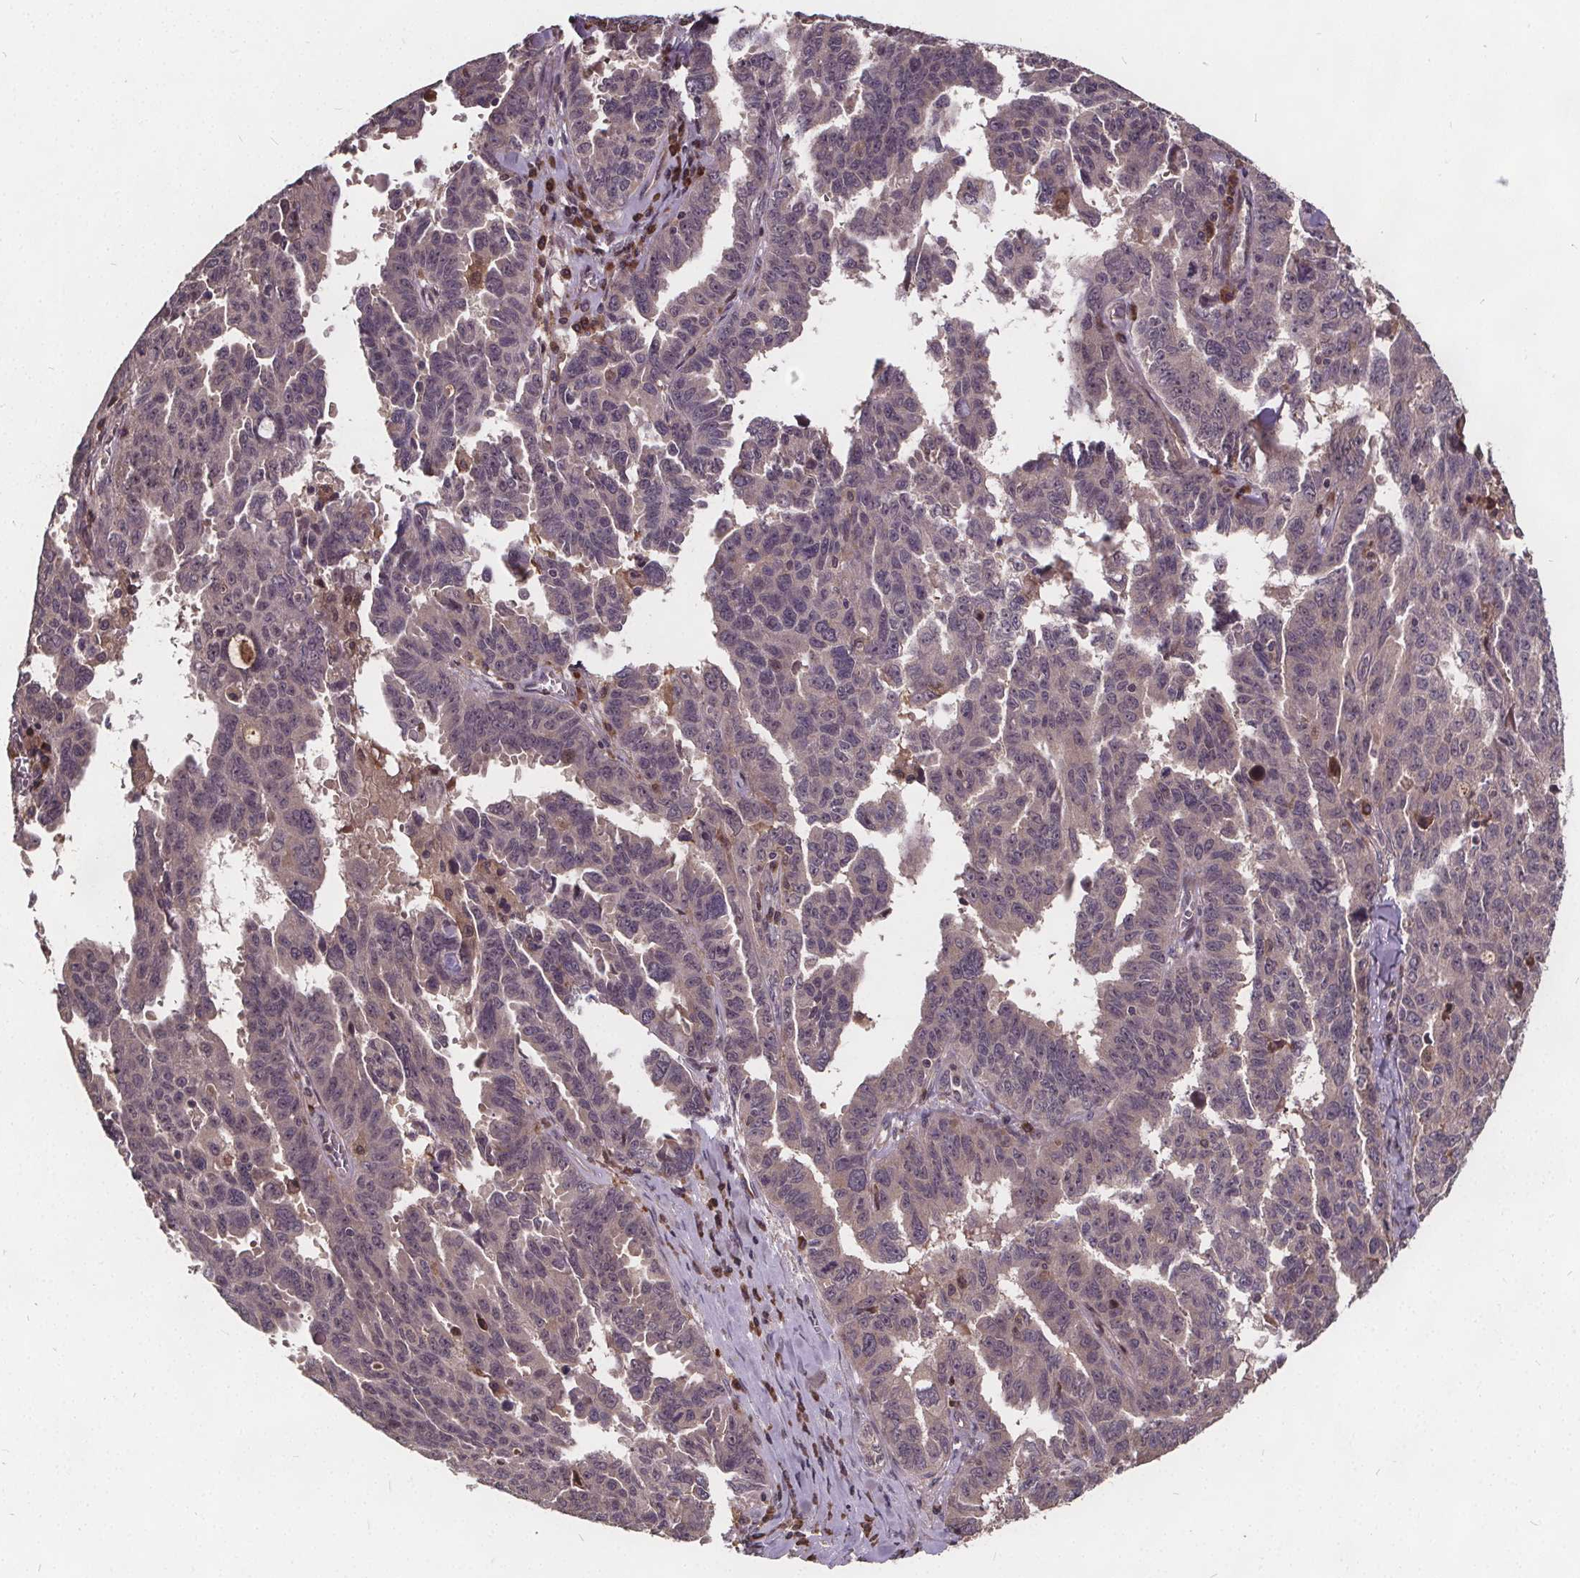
{"staining": {"intensity": "negative", "quantity": "none", "location": "none"}, "tissue": "ovarian cancer", "cell_type": "Tumor cells", "image_type": "cancer", "snomed": [{"axis": "morphology", "description": "Adenocarcinoma, NOS"}, {"axis": "morphology", "description": "Carcinoma, endometroid"}, {"axis": "topography", "description": "Ovary"}], "caption": "Immunohistochemical staining of human adenocarcinoma (ovarian) displays no significant staining in tumor cells.", "gene": "USP9X", "patient": {"sex": "female", "age": 72}}